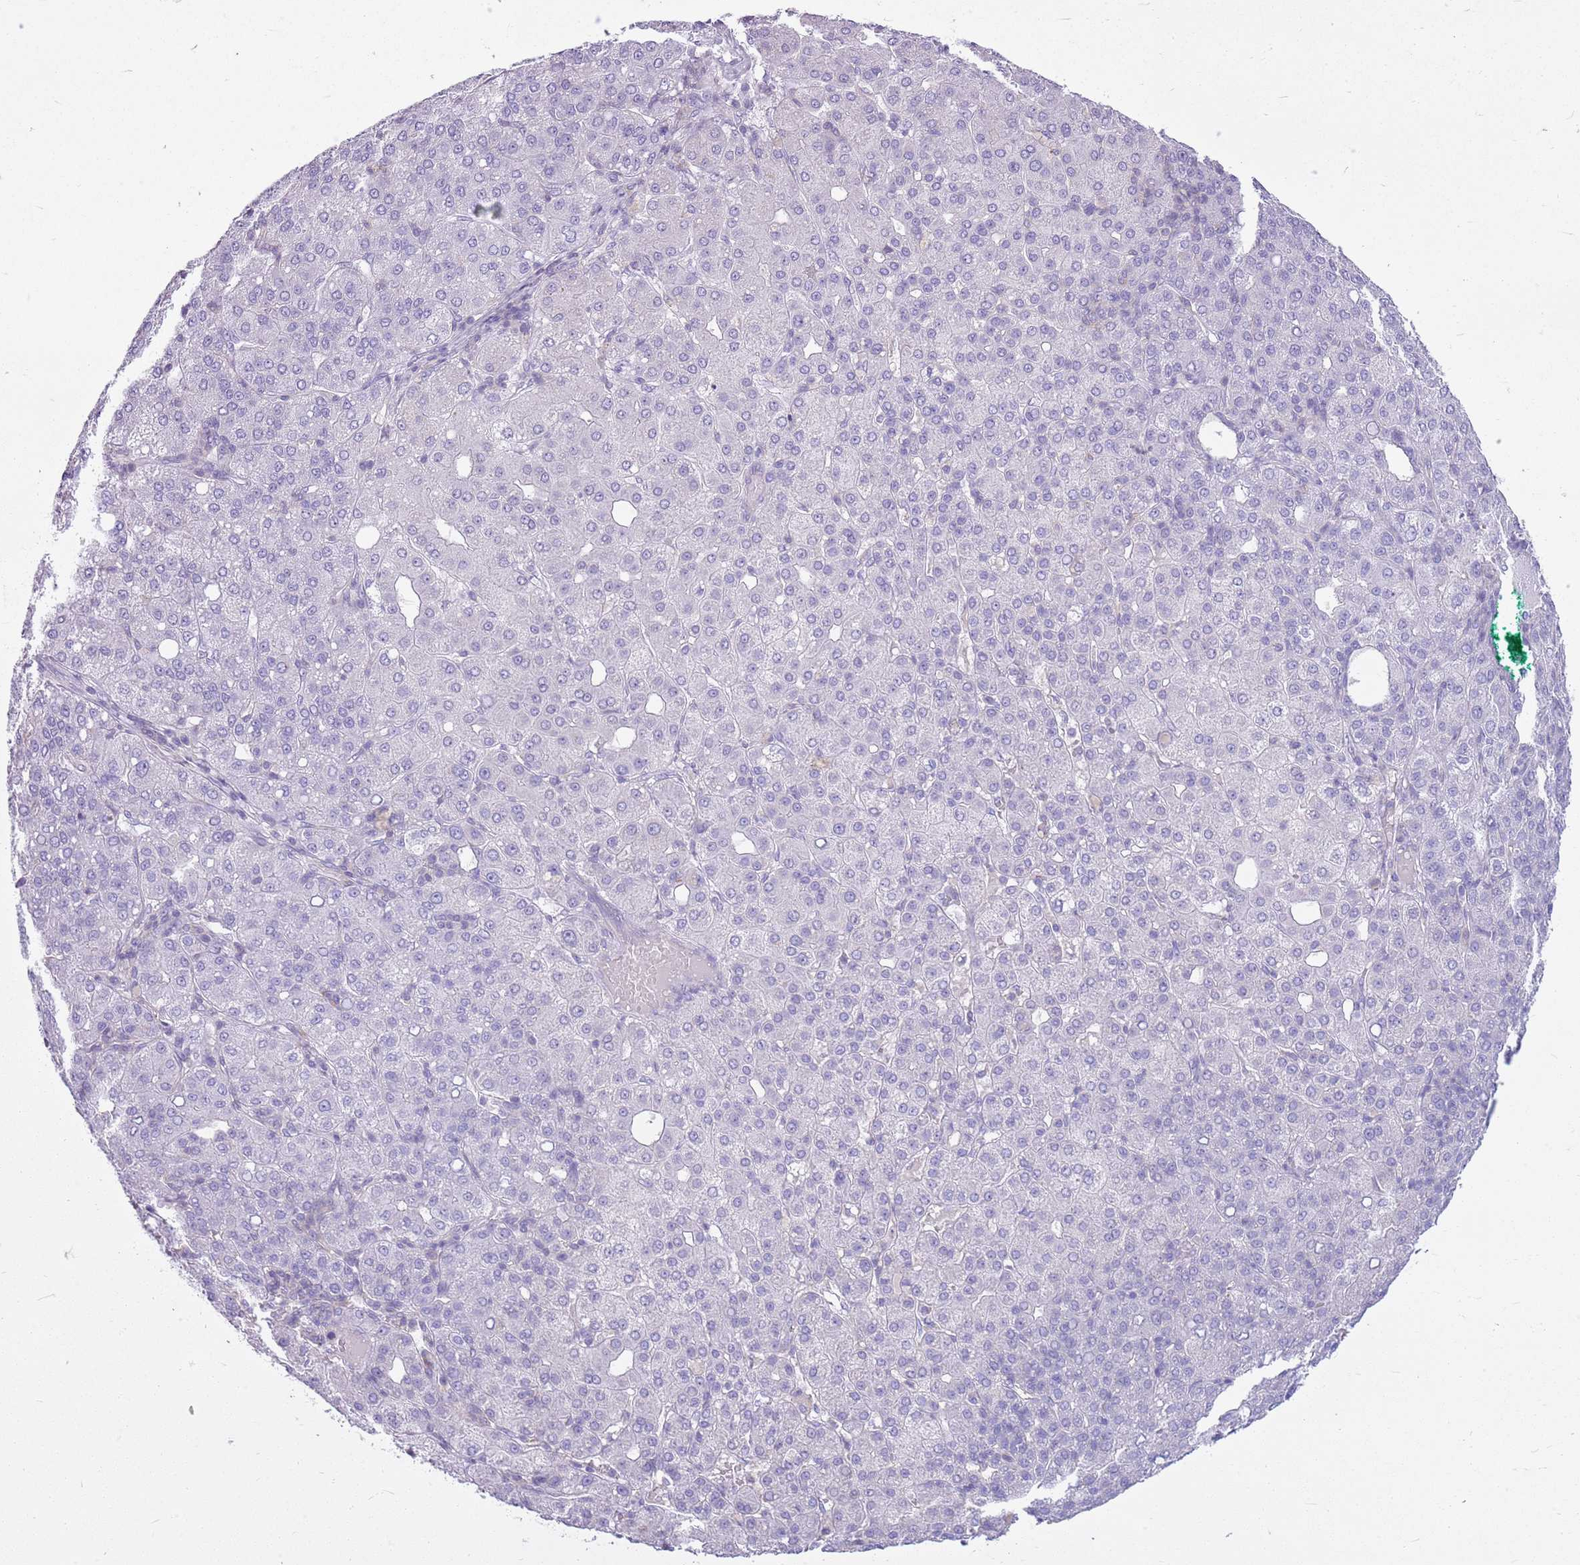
{"staining": {"intensity": "negative", "quantity": "none", "location": "none"}, "tissue": "liver cancer", "cell_type": "Tumor cells", "image_type": "cancer", "snomed": [{"axis": "morphology", "description": "Carcinoma, Hepatocellular, NOS"}, {"axis": "topography", "description": "Liver"}], "caption": "Immunohistochemical staining of human liver cancer (hepatocellular carcinoma) displays no significant positivity in tumor cells.", "gene": "CNPPD1", "patient": {"sex": "male", "age": 65}}